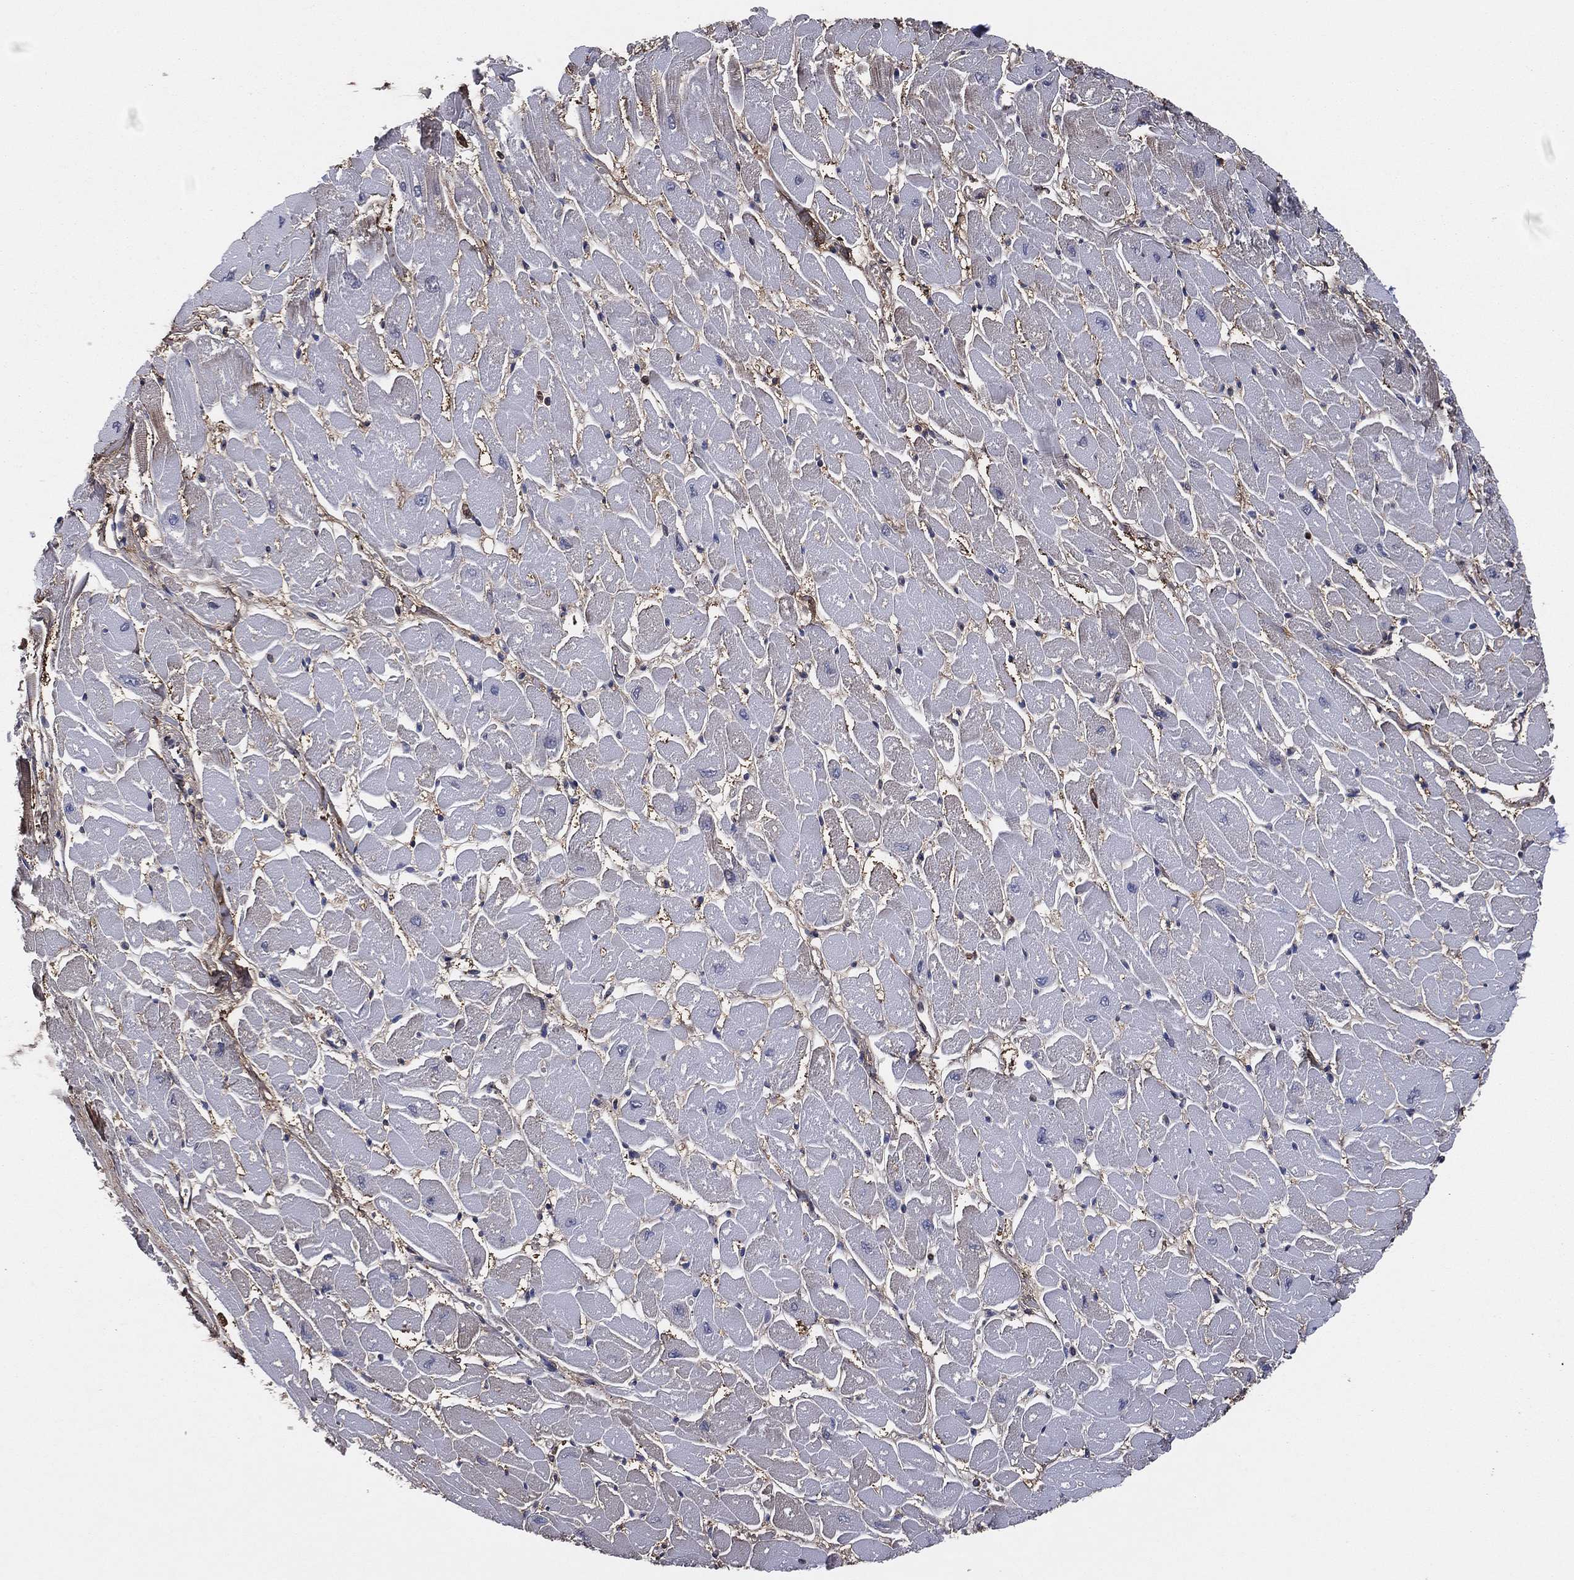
{"staining": {"intensity": "moderate", "quantity": "25%-75%", "location": "cytoplasmic/membranous"}, "tissue": "heart muscle", "cell_type": "Cardiomyocytes", "image_type": "normal", "snomed": [{"axis": "morphology", "description": "Normal tissue, NOS"}, {"axis": "topography", "description": "Heart"}], "caption": "IHC of benign heart muscle reveals medium levels of moderate cytoplasmic/membranous expression in approximately 25%-75% of cardiomyocytes.", "gene": "GAPDH", "patient": {"sex": "male", "age": 57}}